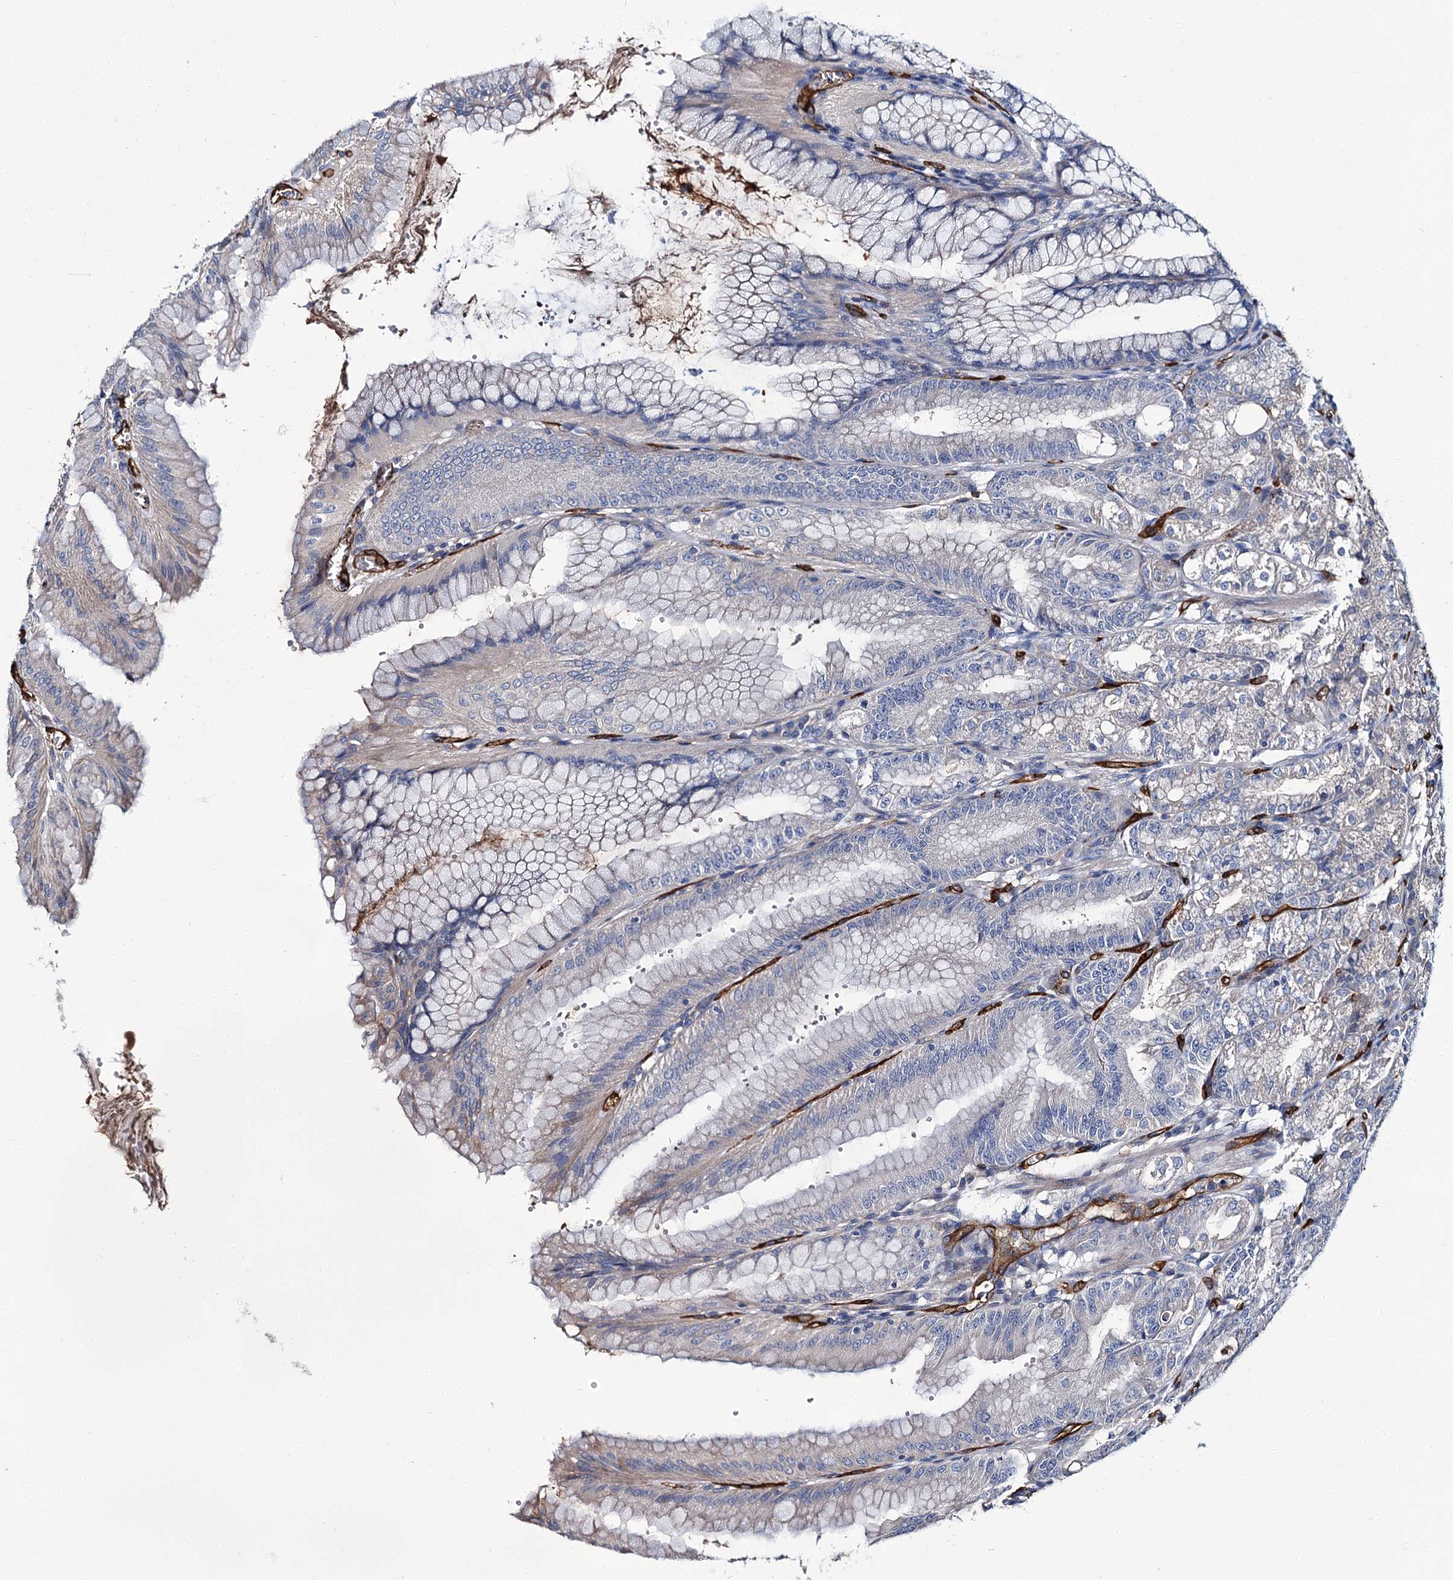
{"staining": {"intensity": "negative", "quantity": "none", "location": "none"}, "tissue": "stomach", "cell_type": "Glandular cells", "image_type": "normal", "snomed": [{"axis": "morphology", "description": "Normal tissue, NOS"}, {"axis": "topography", "description": "Stomach, lower"}], "caption": "Glandular cells show no significant protein staining in benign stomach. (Immunohistochemistry (ihc), brightfield microscopy, high magnification).", "gene": "CACNA1C", "patient": {"sex": "male", "age": 71}}